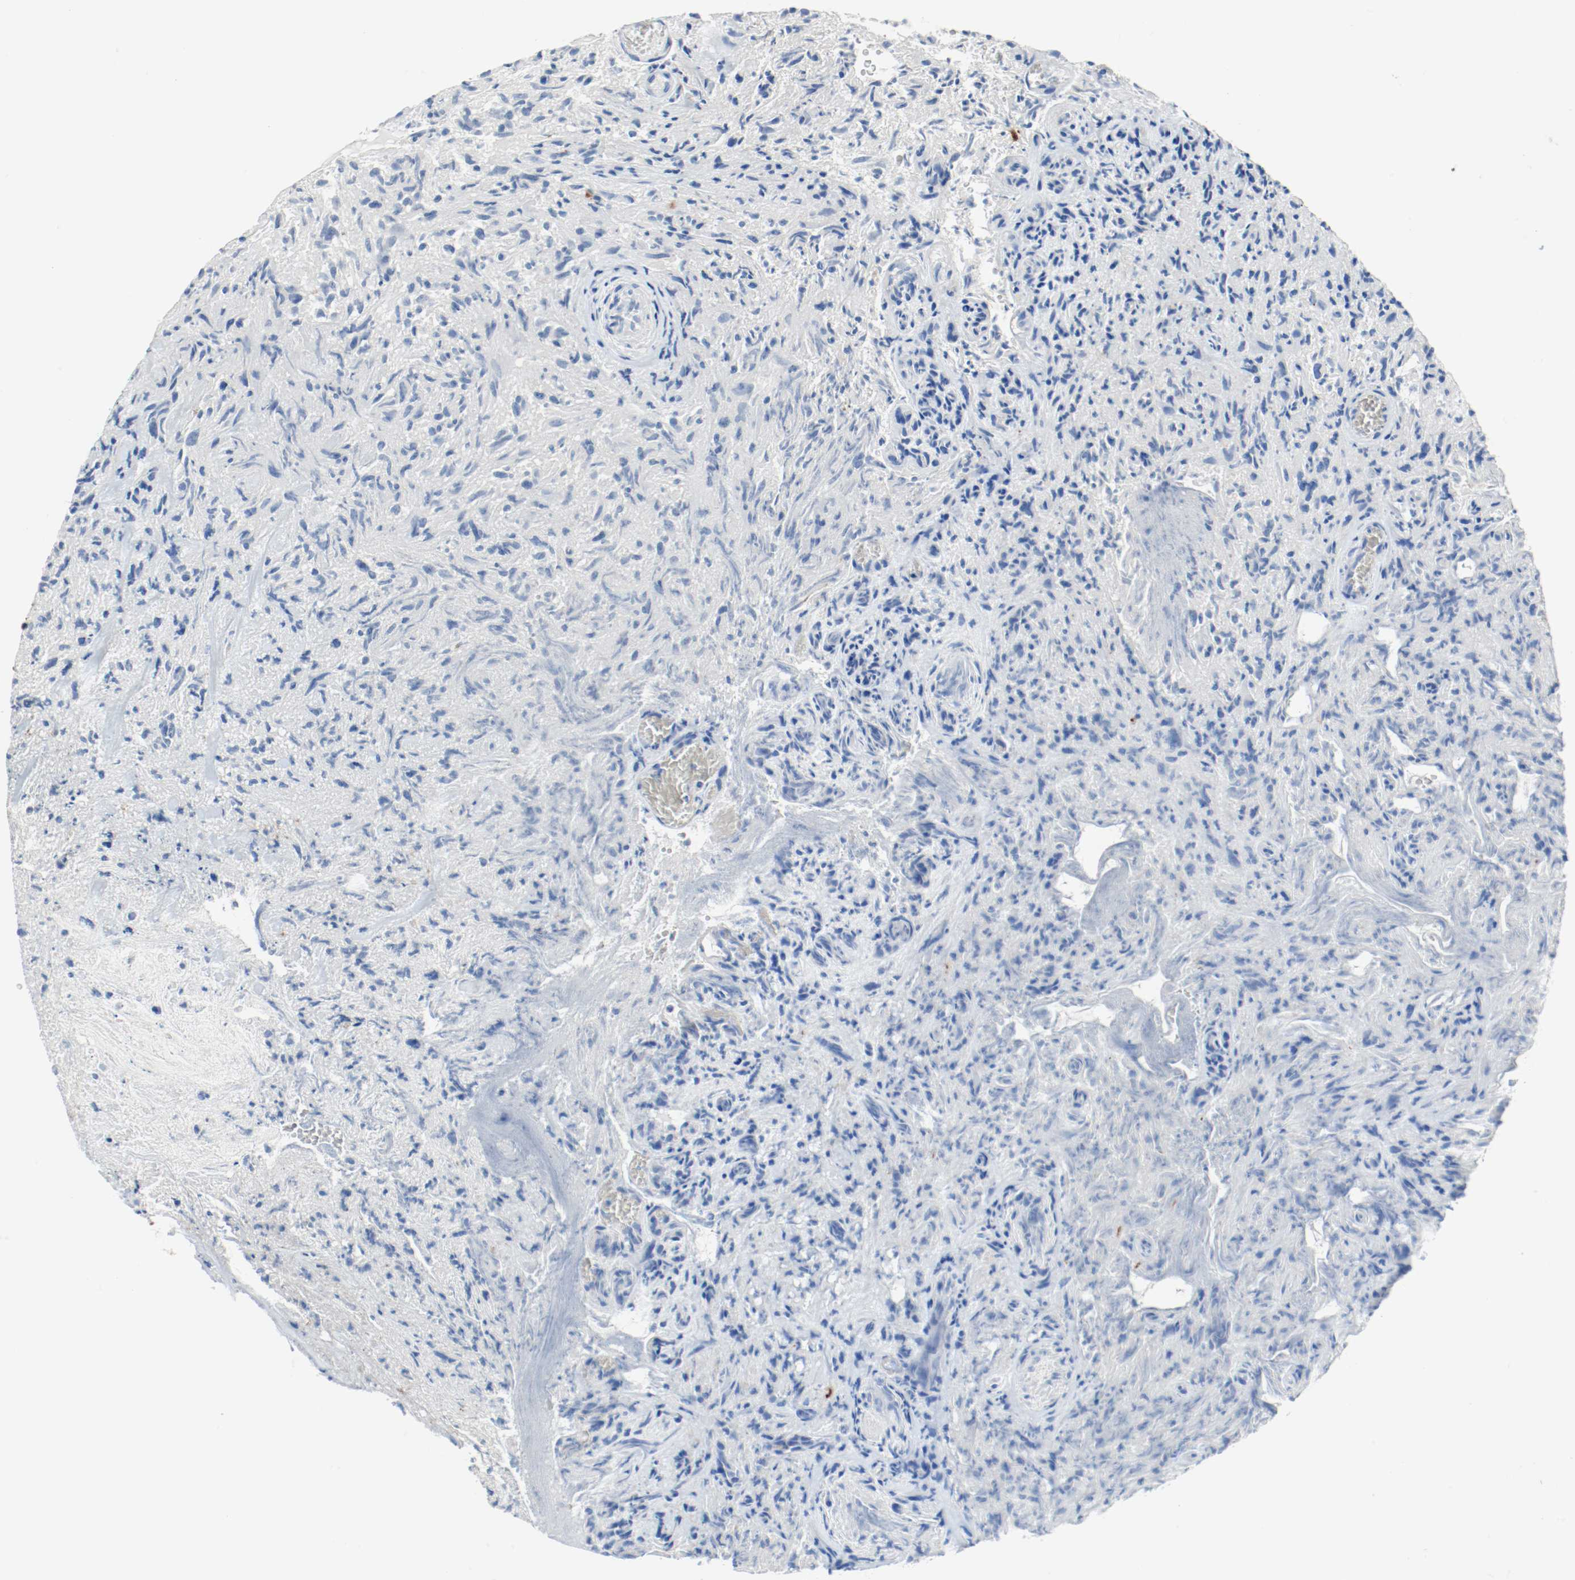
{"staining": {"intensity": "negative", "quantity": "none", "location": "none"}, "tissue": "glioma", "cell_type": "Tumor cells", "image_type": "cancer", "snomed": [{"axis": "morphology", "description": "Normal tissue, NOS"}, {"axis": "morphology", "description": "Glioma, malignant, High grade"}, {"axis": "topography", "description": "Cerebral cortex"}], "caption": "The micrograph shows no staining of tumor cells in malignant glioma (high-grade). The staining is performed using DAB (3,3'-diaminobenzidine) brown chromogen with nuclei counter-stained in using hematoxylin.", "gene": "ASH1L", "patient": {"sex": "male", "age": 75}}